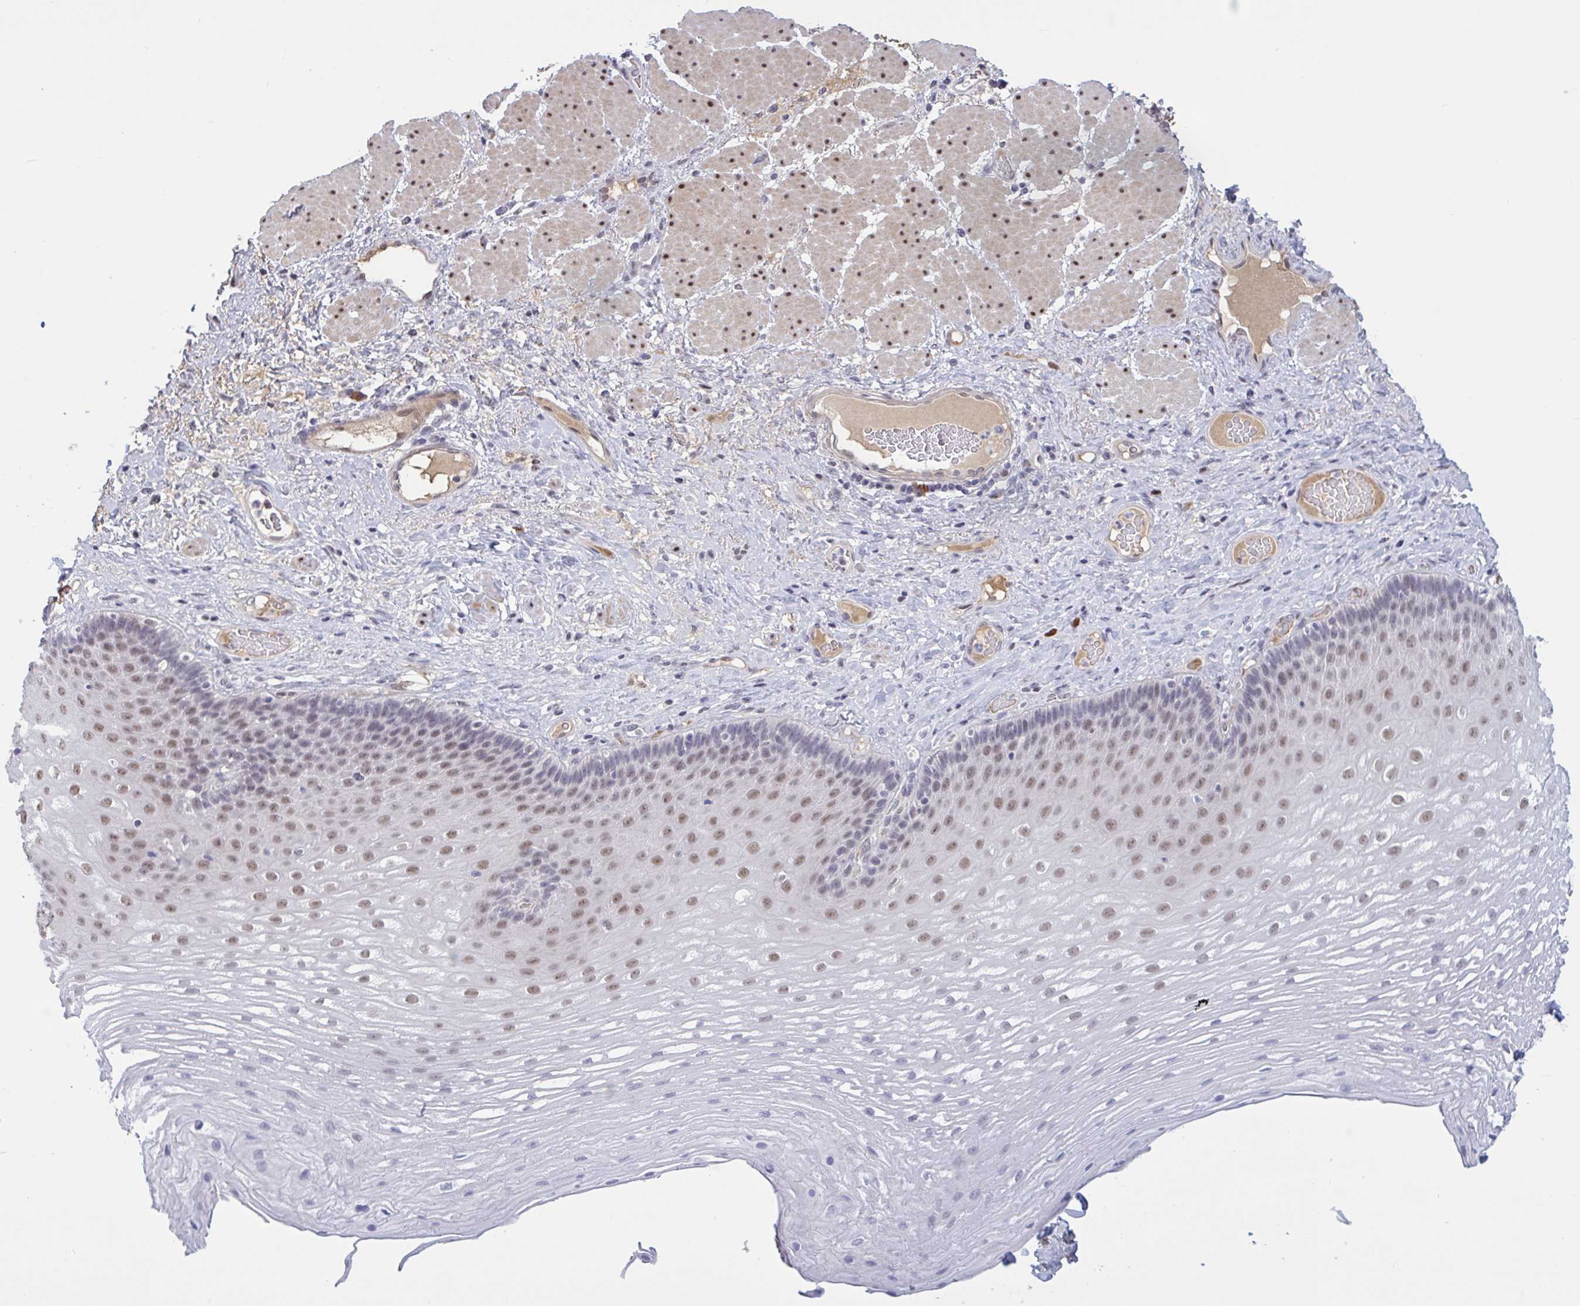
{"staining": {"intensity": "moderate", "quantity": "25%-75%", "location": "nuclear"}, "tissue": "esophagus", "cell_type": "Squamous epithelial cells", "image_type": "normal", "snomed": [{"axis": "morphology", "description": "Normal tissue, NOS"}, {"axis": "topography", "description": "Esophagus"}], "caption": "DAB (3,3'-diaminobenzidine) immunohistochemical staining of unremarkable esophagus demonstrates moderate nuclear protein expression in about 25%-75% of squamous epithelial cells. (brown staining indicates protein expression, while blue staining denotes nuclei).", "gene": "BCL7B", "patient": {"sex": "male", "age": 62}}